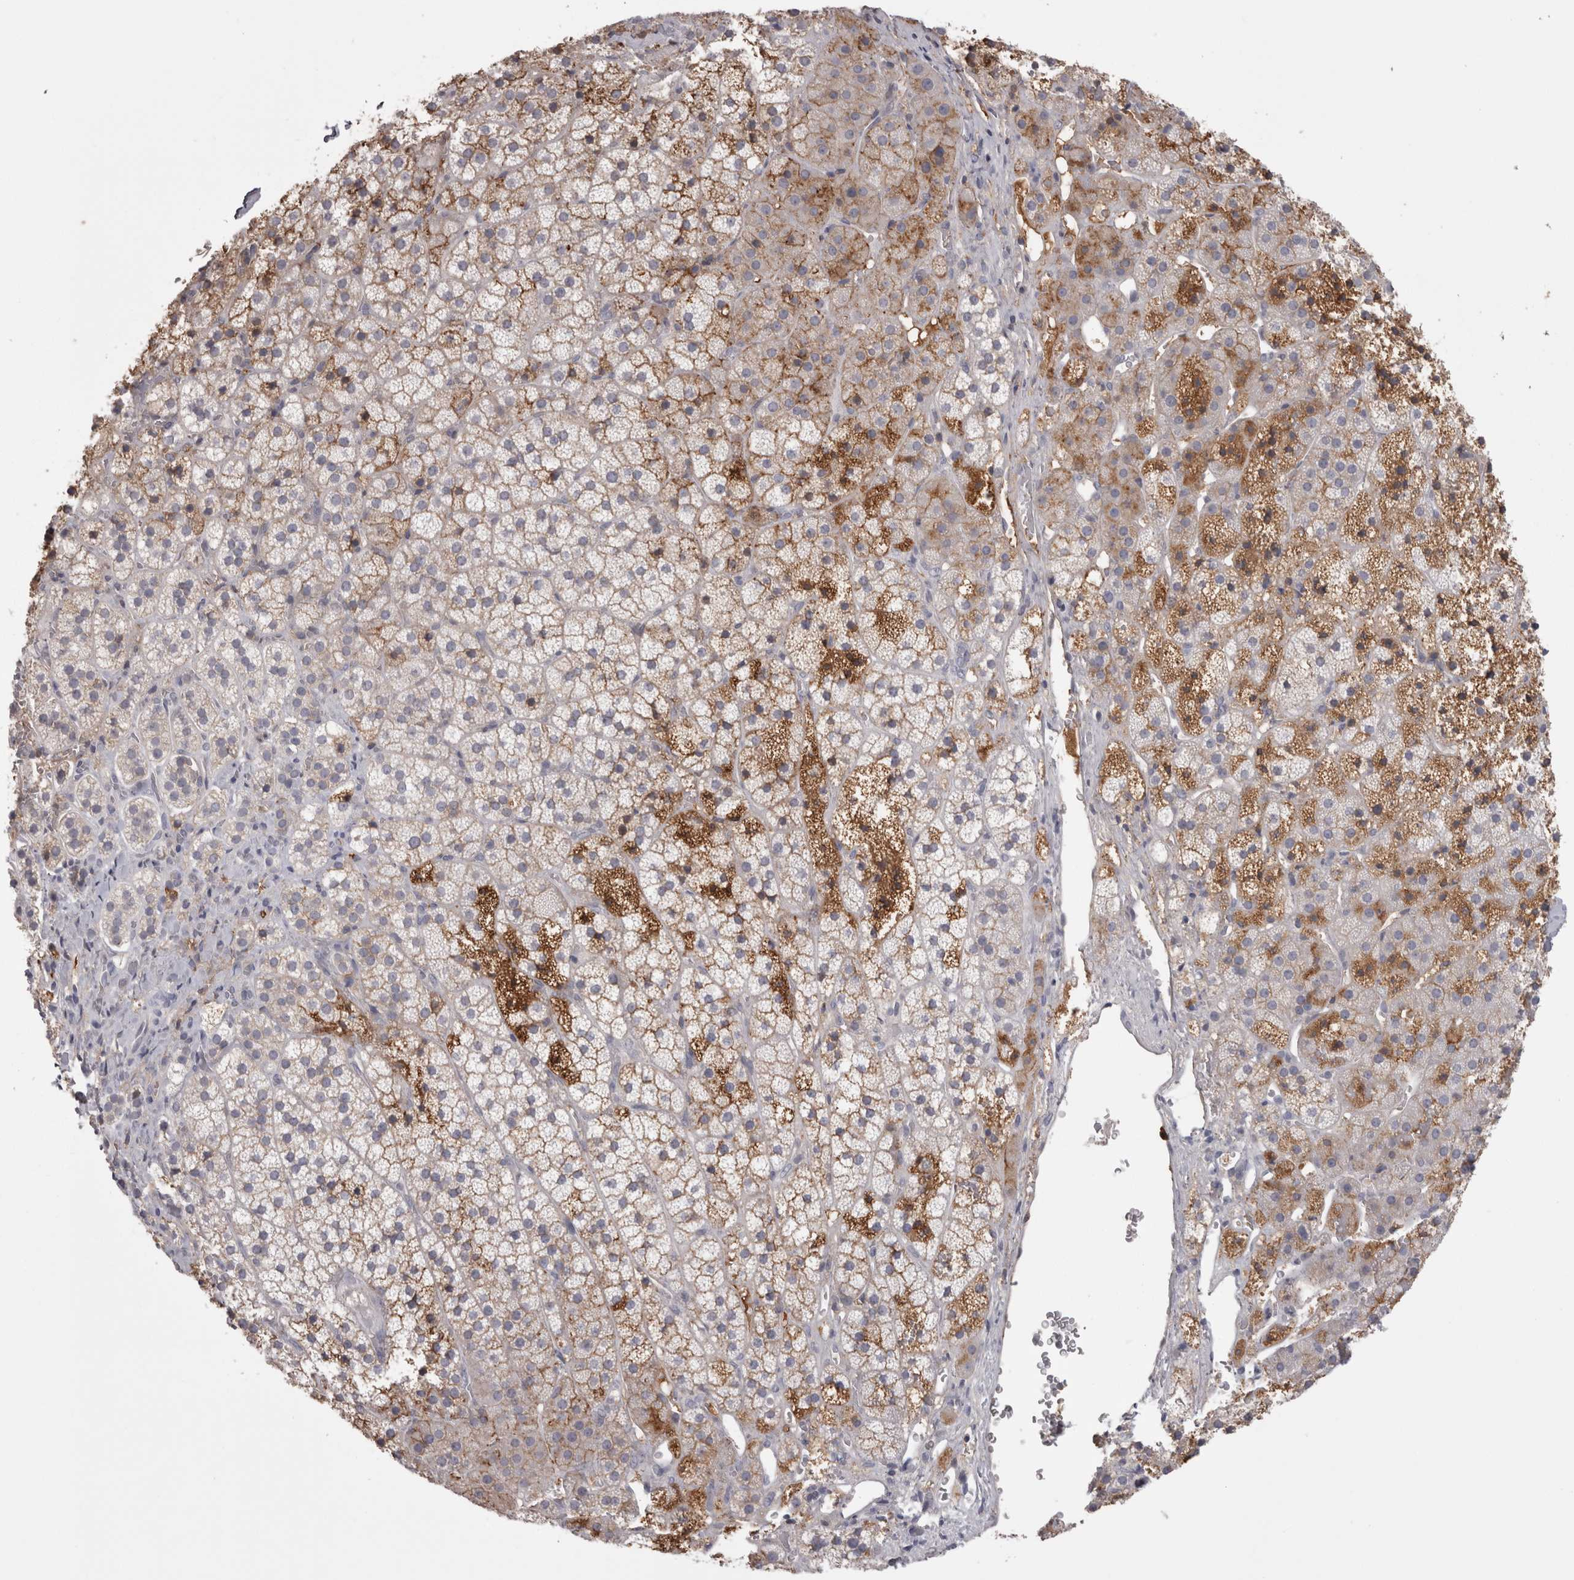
{"staining": {"intensity": "moderate", "quantity": "25%-75%", "location": "cytoplasmic/membranous"}, "tissue": "adrenal gland", "cell_type": "Glandular cells", "image_type": "normal", "snomed": [{"axis": "morphology", "description": "Normal tissue, NOS"}, {"axis": "topography", "description": "Adrenal gland"}], "caption": "IHC micrograph of unremarkable human adrenal gland stained for a protein (brown), which reveals medium levels of moderate cytoplasmic/membranous staining in approximately 25%-75% of glandular cells.", "gene": "SAA4", "patient": {"sex": "female", "age": 44}}